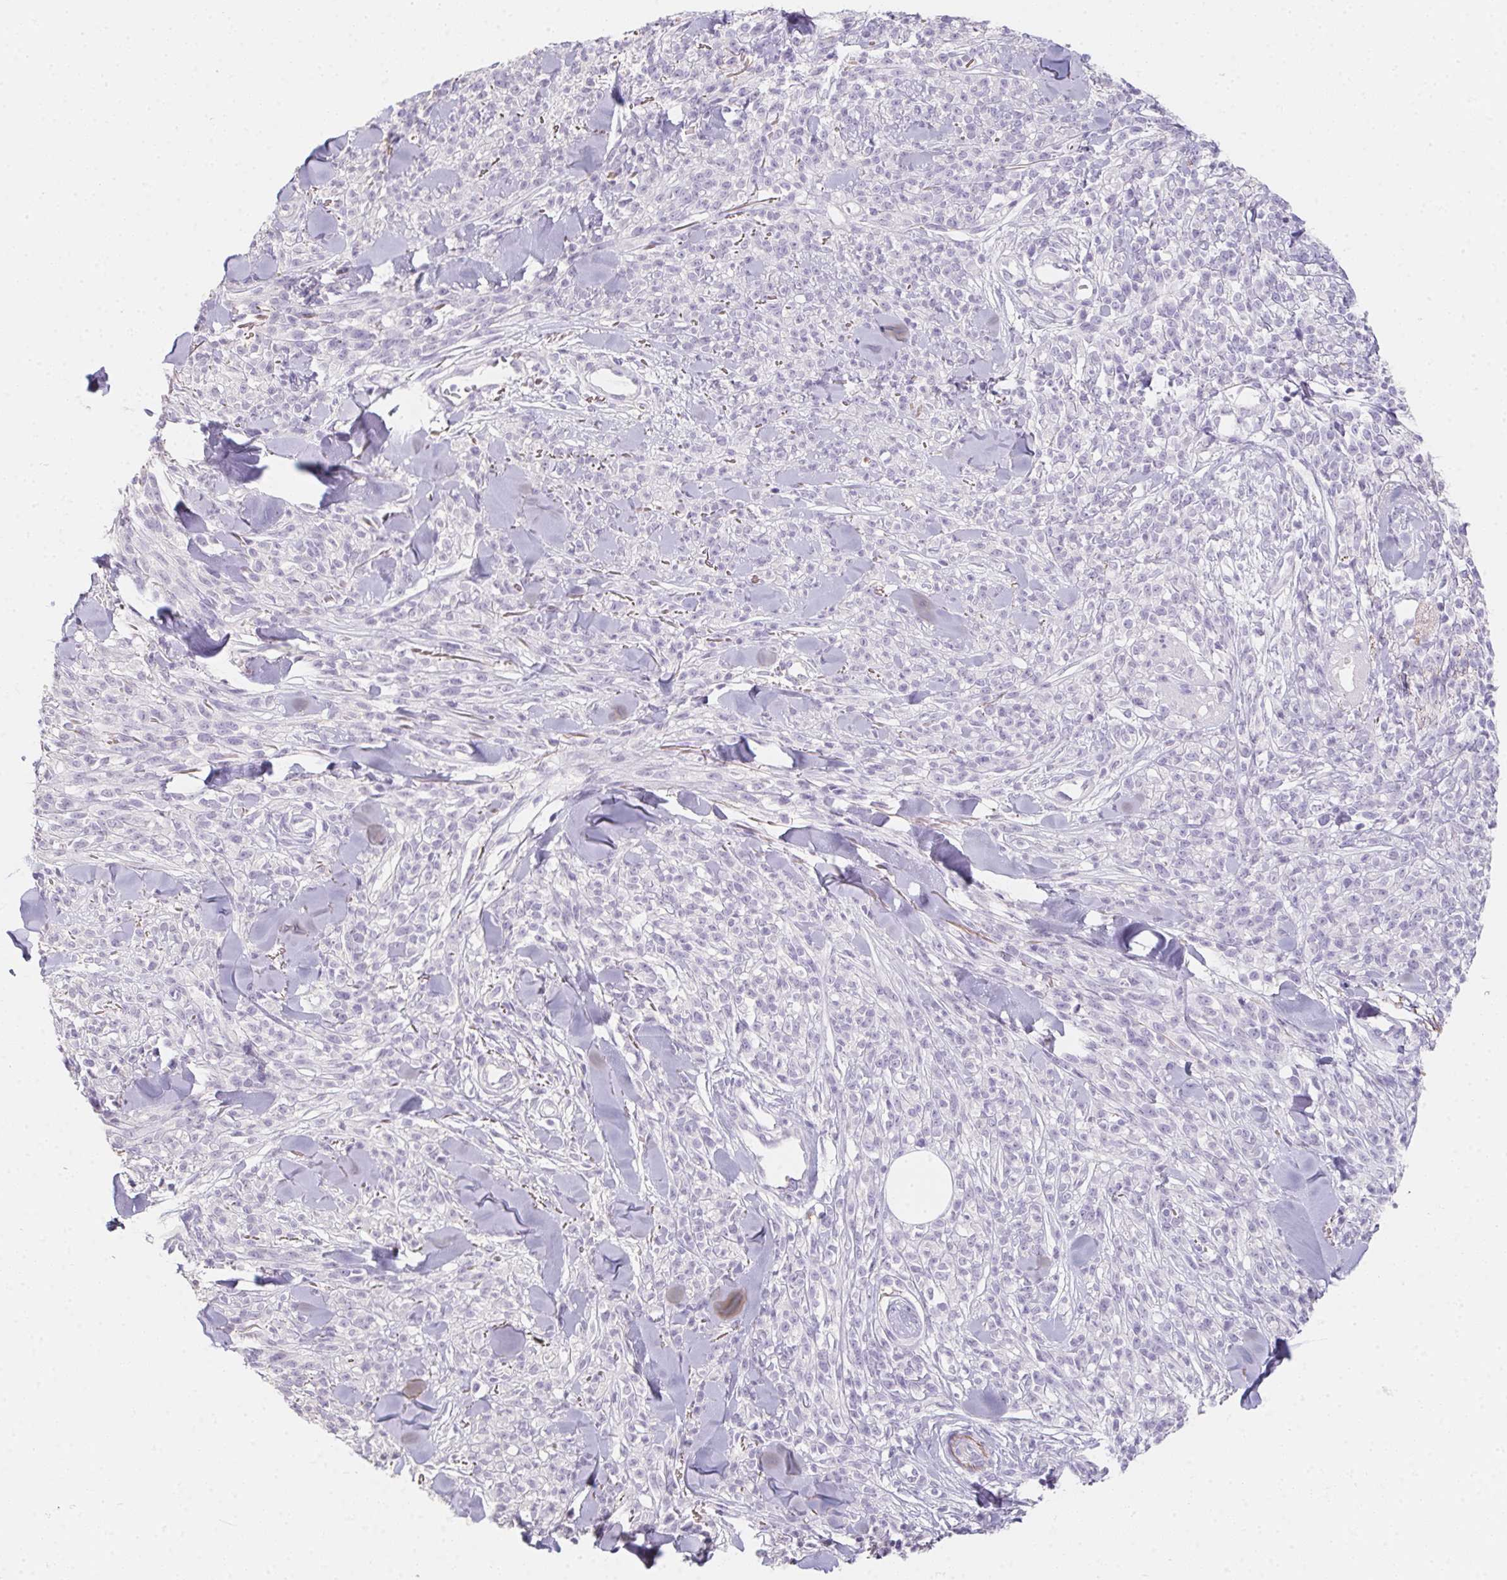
{"staining": {"intensity": "negative", "quantity": "none", "location": "none"}, "tissue": "melanoma", "cell_type": "Tumor cells", "image_type": "cancer", "snomed": [{"axis": "morphology", "description": "Malignant melanoma, NOS"}, {"axis": "topography", "description": "Skin"}, {"axis": "topography", "description": "Skin of trunk"}], "caption": "This is a photomicrograph of immunohistochemistry staining of melanoma, which shows no expression in tumor cells.", "gene": "MYL4", "patient": {"sex": "male", "age": 74}}